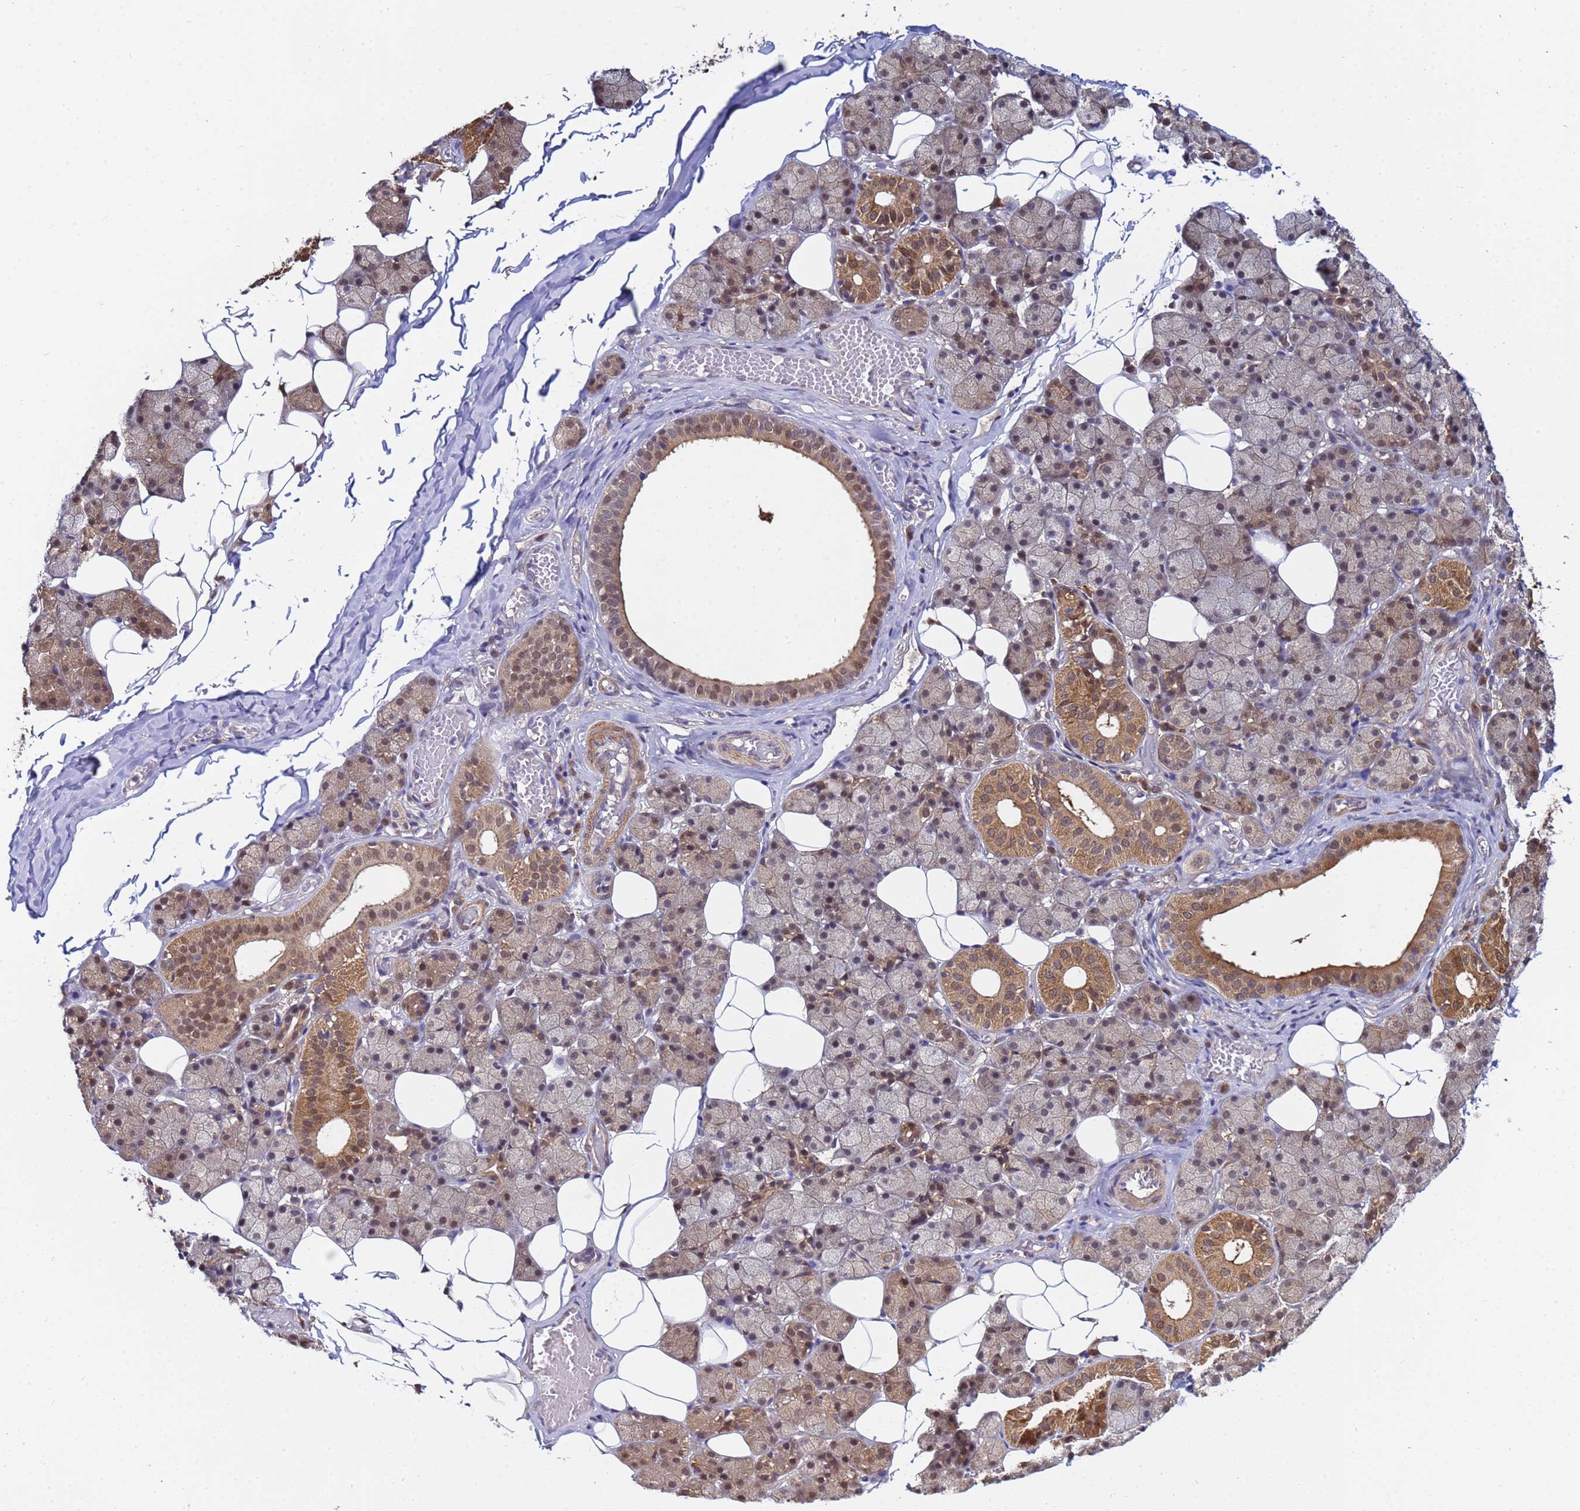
{"staining": {"intensity": "moderate", "quantity": ">75%", "location": "cytoplasmic/membranous"}, "tissue": "salivary gland", "cell_type": "Glandular cells", "image_type": "normal", "snomed": [{"axis": "morphology", "description": "Normal tissue, NOS"}, {"axis": "topography", "description": "Salivary gland"}], "caption": "IHC of benign salivary gland reveals medium levels of moderate cytoplasmic/membranous staining in about >75% of glandular cells. (Brightfield microscopy of DAB IHC at high magnification).", "gene": "NAXE", "patient": {"sex": "female", "age": 33}}